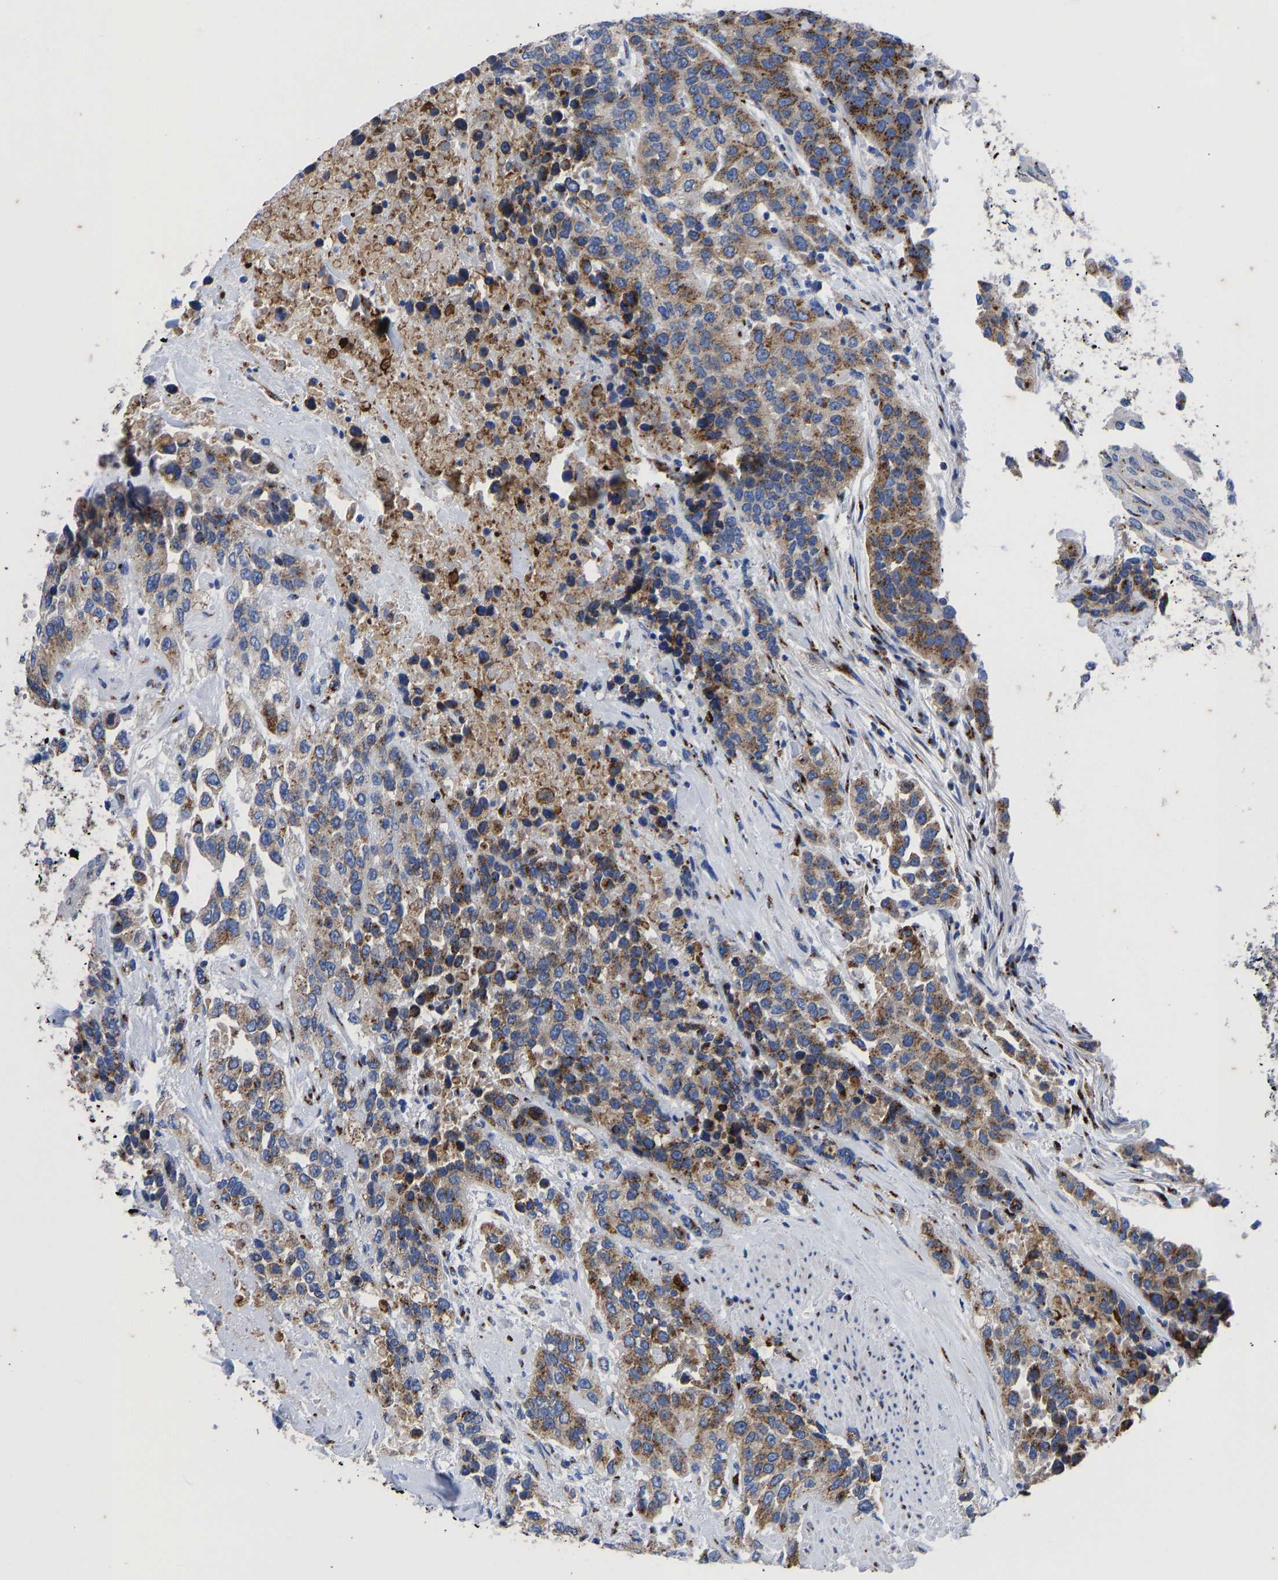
{"staining": {"intensity": "moderate", "quantity": ">75%", "location": "cytoplasmic/membranous"}, "tissue": "urothelial cancer", "cell_type": "Tumor cells", "image_type": "cancer", "snomed": [{"axis": "morphology", "description": "Urothelial carcinoma, High grade"}, {"axis": "topography", "description": "Urinary bladder"}], "caption": "Moderate cytoplasmic/membranous protein positivity is identified in about >75% of tumor cells in urothelial cancer.", "gene": "TMEM87A", "patient": {"sex": "female", "age": 80}}